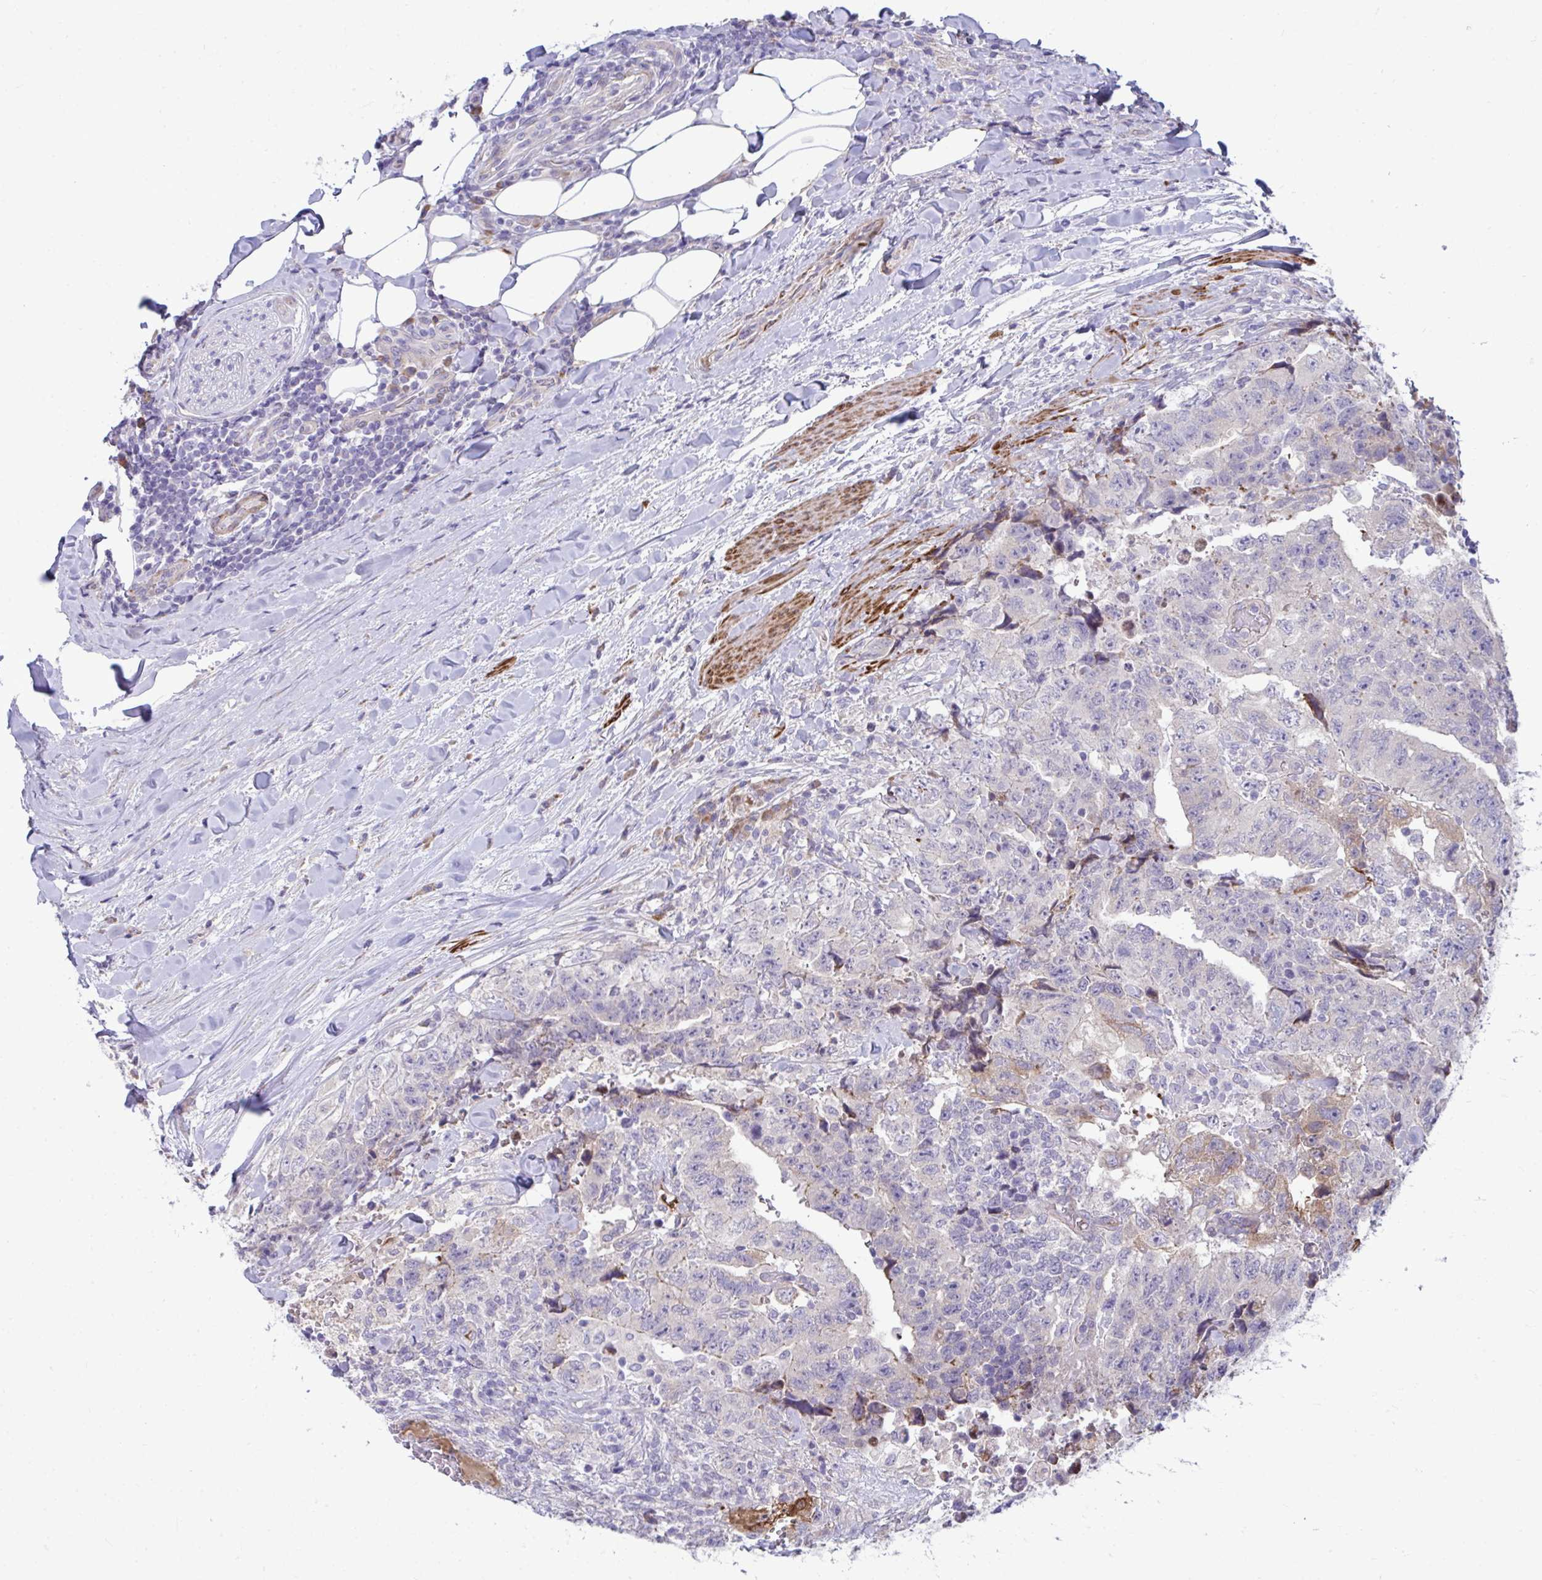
{"staining": {"intensity": "weak", "quantity": "<25%", "location": "cytoplasmic/membranous"}, "tissue": "testis cancer", "cell_type": "Tumor cells", "image_type": "cancer", "snomed": [{"axis": "morphology", "description": "Carcinoma, Embryonal, NOS"}, {"axis": "topography", "description": "Testis"}], "caption": "An immunohistochemistry (IHC) photomicrograph of testis embryonal carcinoma is shown. There is no staining in tumor cells of testis embryonal carcinoma.", "gene": "PIGZ", "patient": {"sex": "male", "age": 24}}